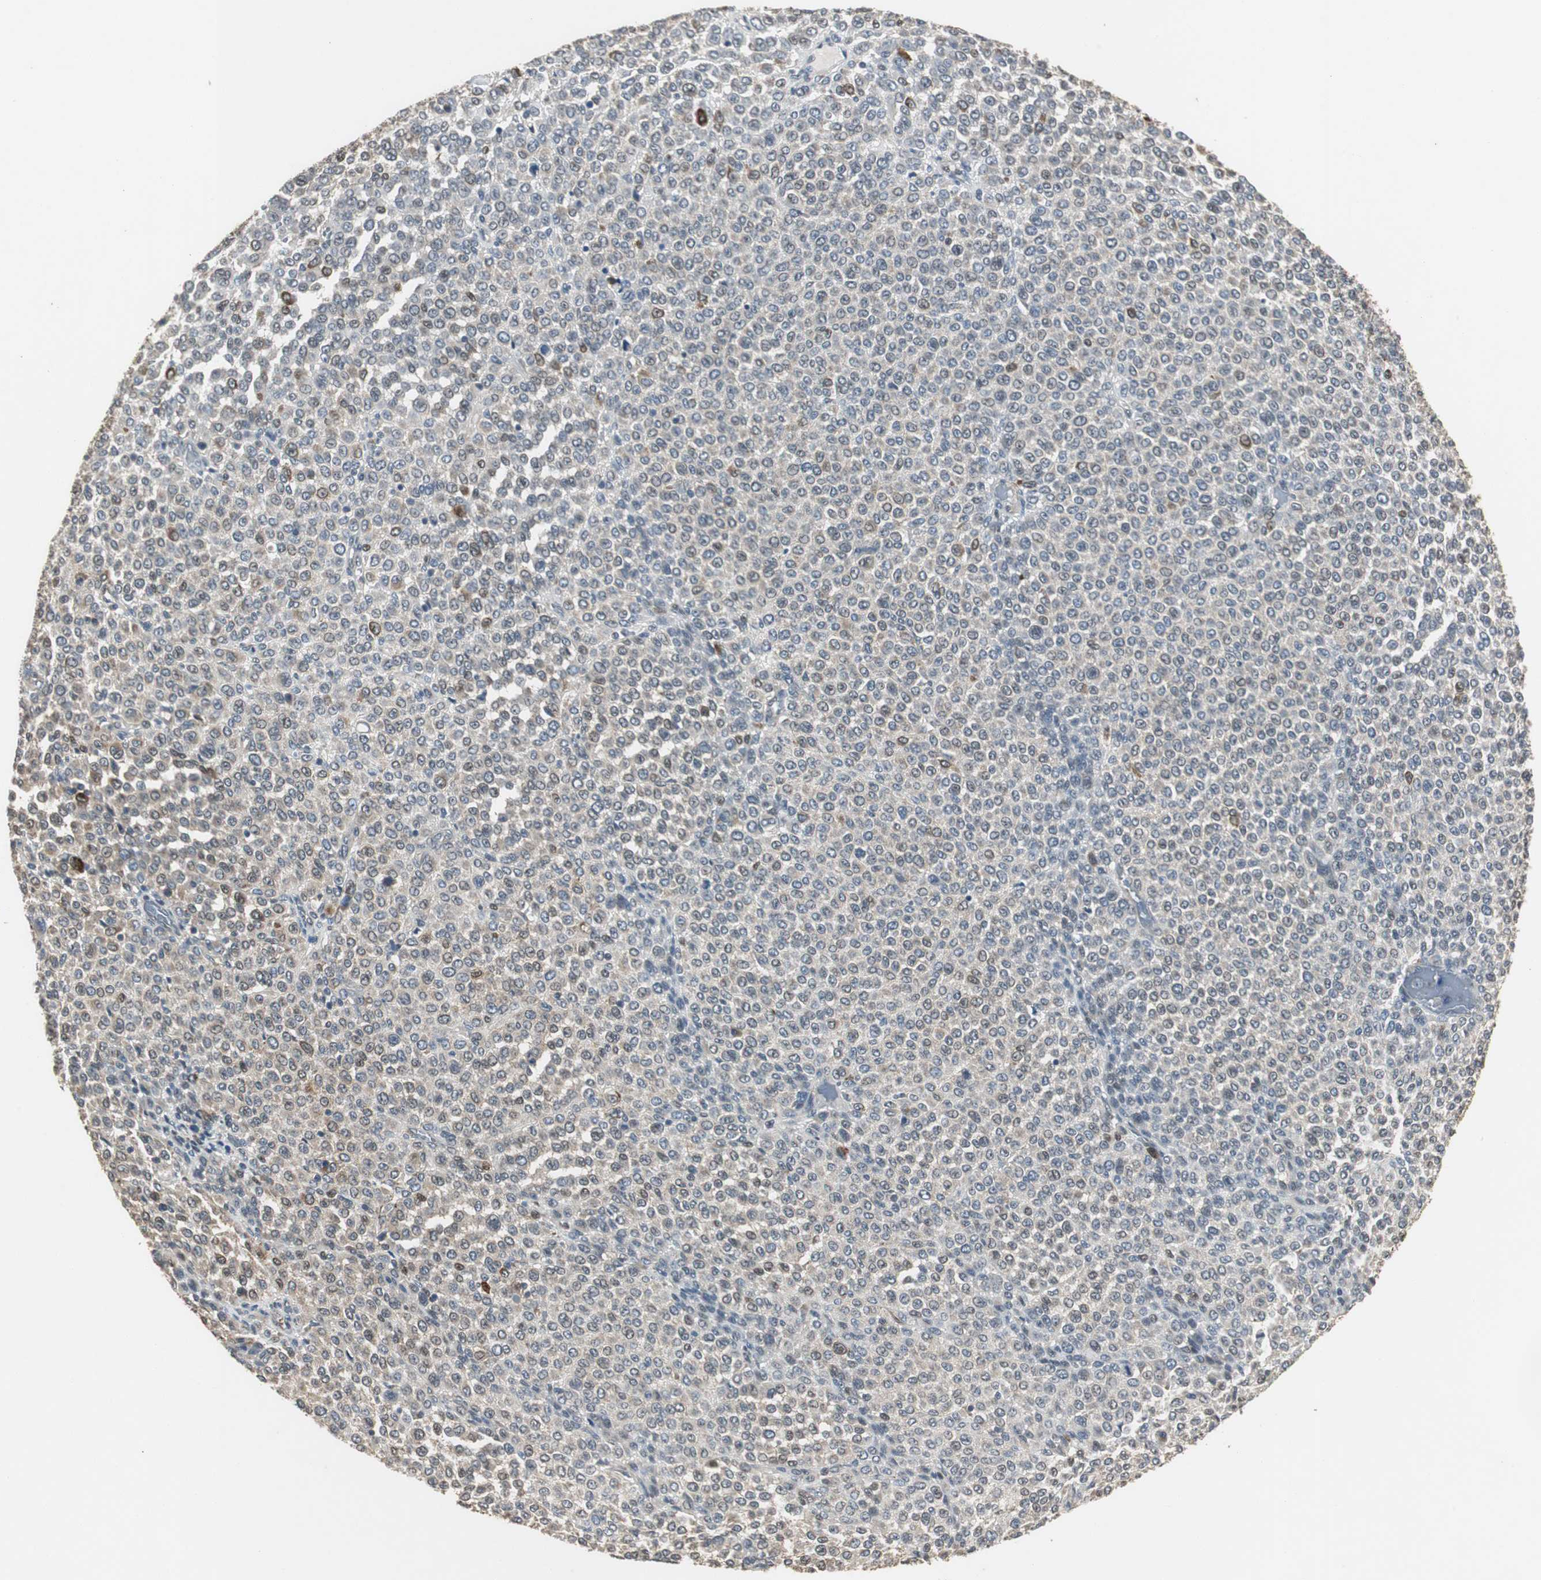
{"staining": {"intensity": "weak", "quantity": "25%-75%", "location": "cytoplasmic/membranous,nuclear"}, "tissue": "melanoma", "cell_type": "Tumor cells", "image_type": "cancer", "snomed": [{"axis": "morphology", "description": "Malignant melanoma, Metastatic site"}, {"axis": "topography", "description": "Pancreas"}], "caption": "Protein staining demonstrates weak cytoplasmic/membranous and nuclear staining in approximately 25%-75% of tumor cells in malignant melanoma (metastatic site). (DAB IHC, brown staining for protein, blue staining for nuclei).", "gene": "JTB", "patient": {"sex": "female", "age": 30}}